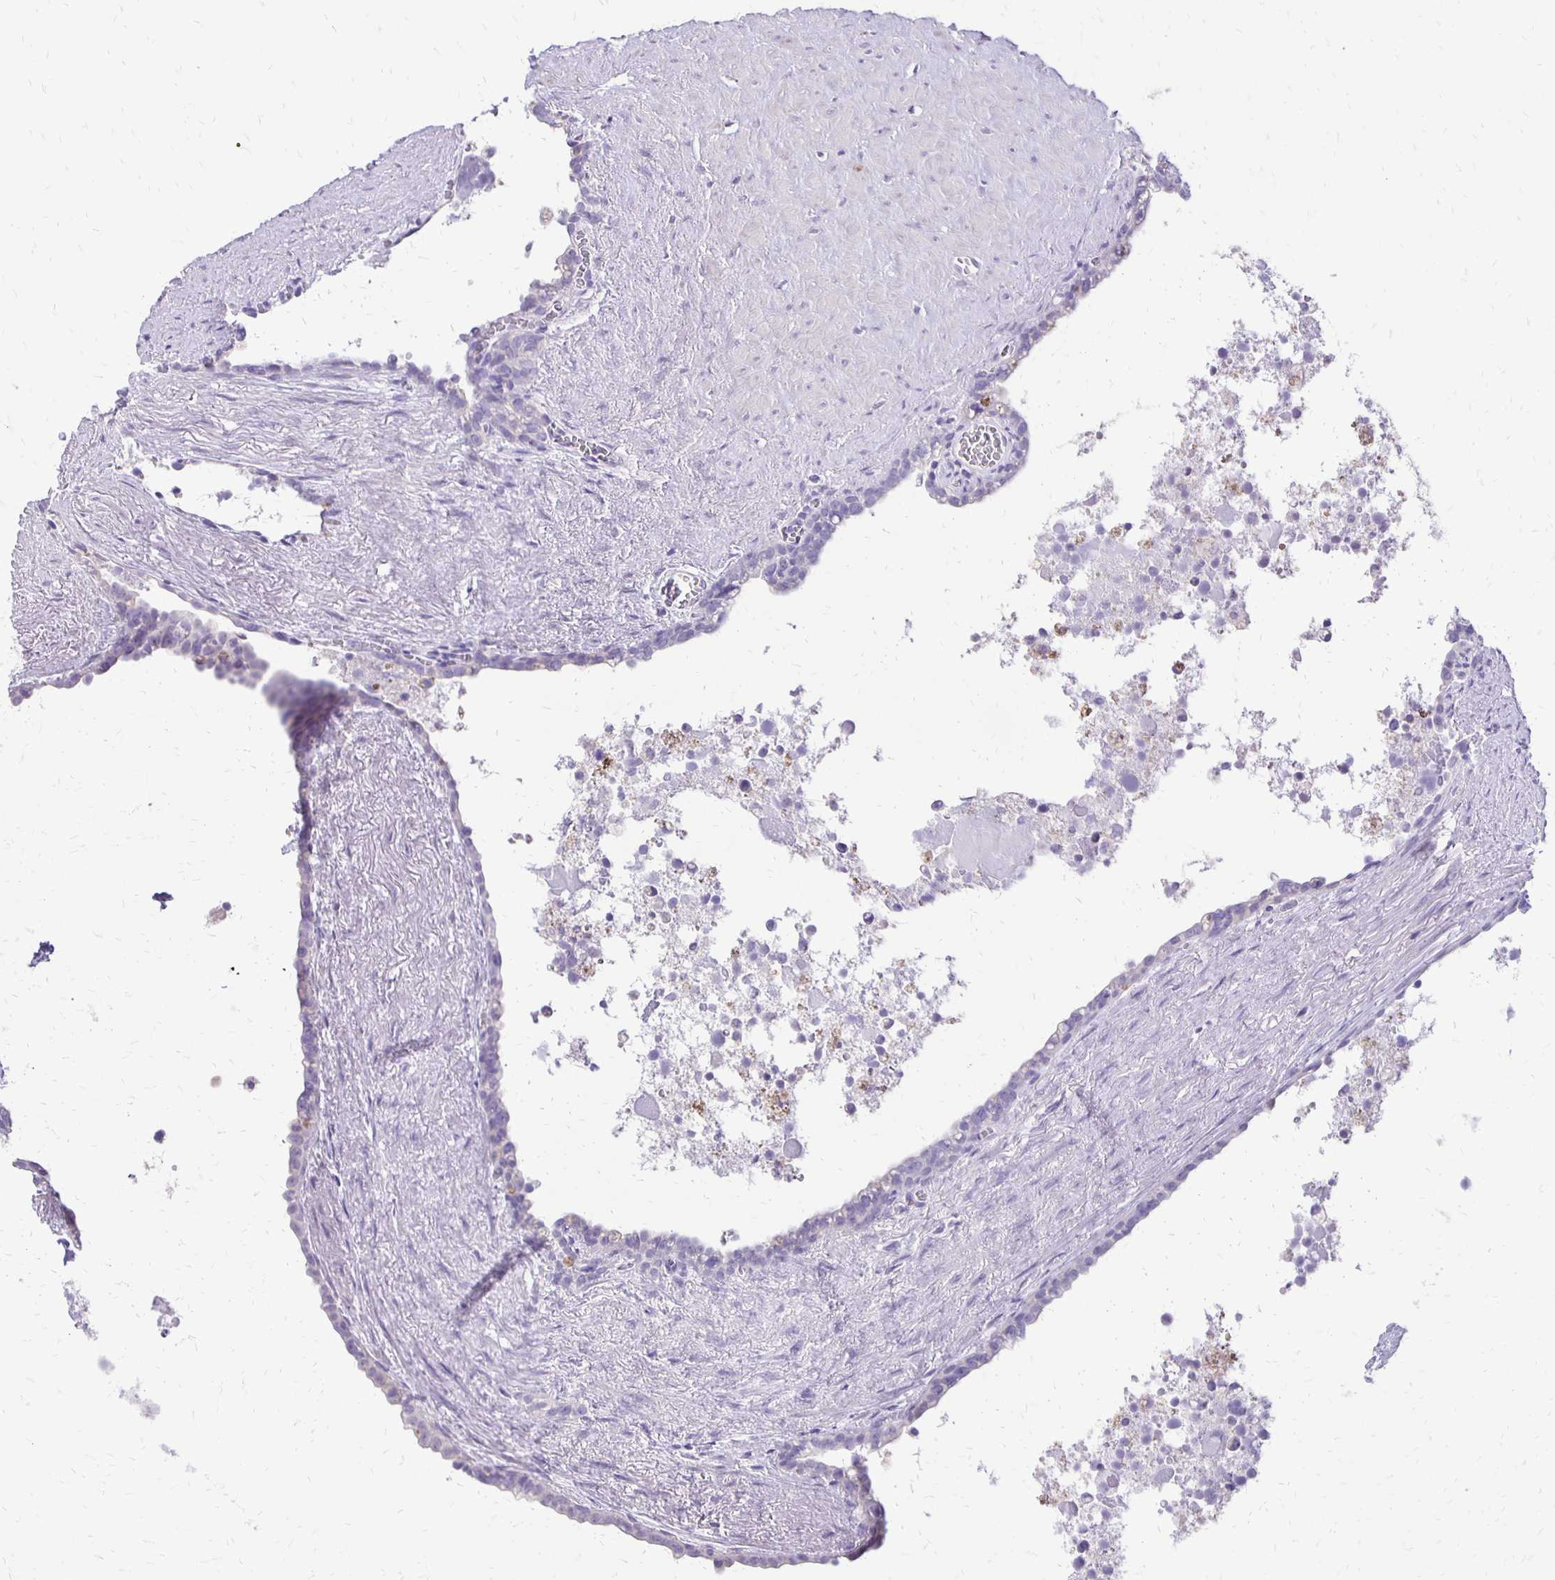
{"staining": {"intensity": "negative", "quantity": "none", "location": "none"}, "tissue": "seminal vesicle", "cell_type": "Glandular cells", "image_type": "normal", "snomed": [{"axis": "morphology", "description": "Normal tissue, NOS"}, {"axis": "topography", "description": "Seminal veicle"}], "caption": "DAB (3,3'-diaminobenzidine) immunohistochemical staining of normal human seminal vesicle shows no significant positivity in glandular cells.", "gene": "ANKRD45", "patient": {"sex": "male", "age": 76}}